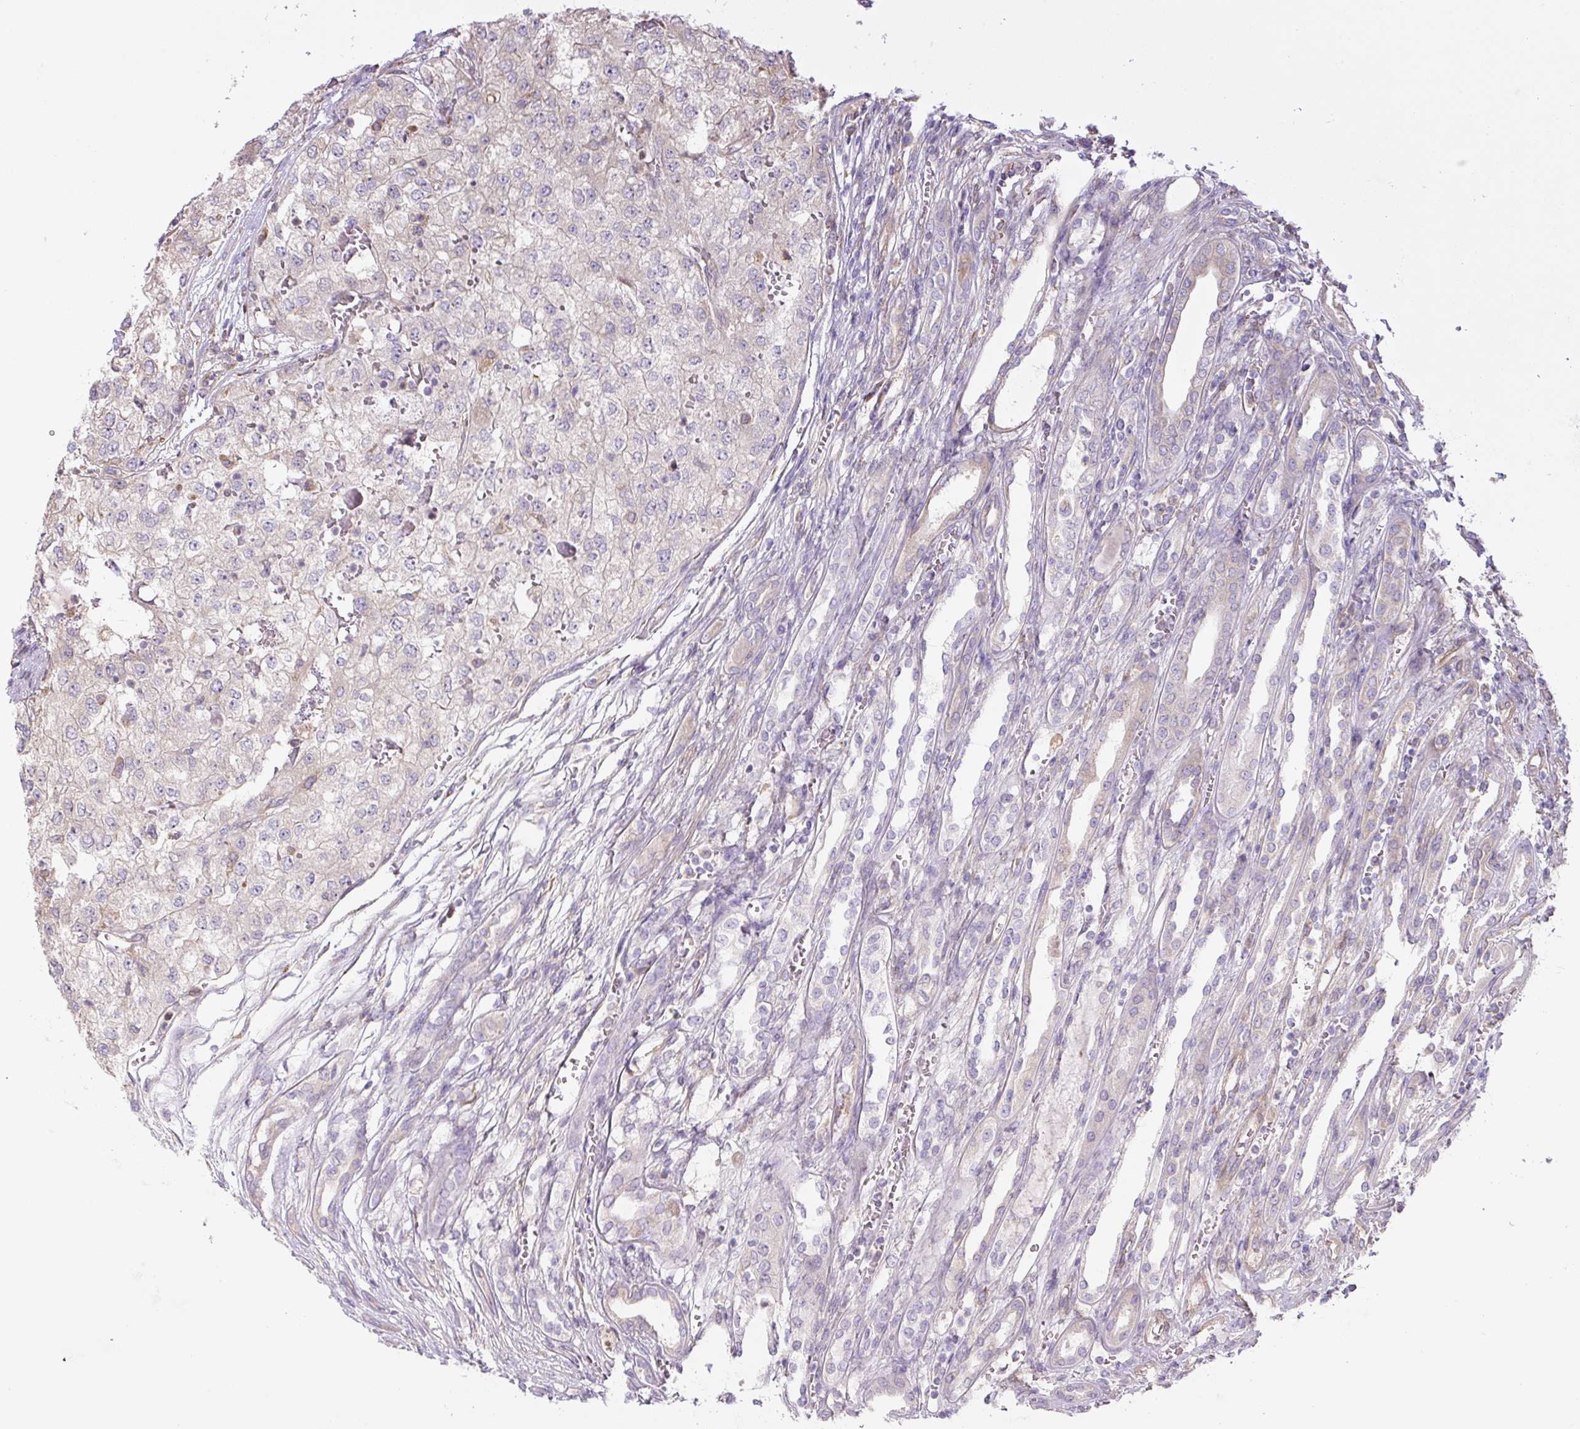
{"staining": {"intensity": "negative", "quantity": "none", "location": "none"}, "tissue": "renal cancer", "cell_type": "Tumor cells", "image_type": "cancer", "snomed": [{"axis": "morphology", "description": "Adenocarcinoma, NOS"}, {"axis": "topography", "description": "Kidney"}], "caption": "An image of renal cancer stained for a protein displays no brown staining in tumor cells.", "gene": "RASA1", "patient": {"sex": "female", "age": 54}}